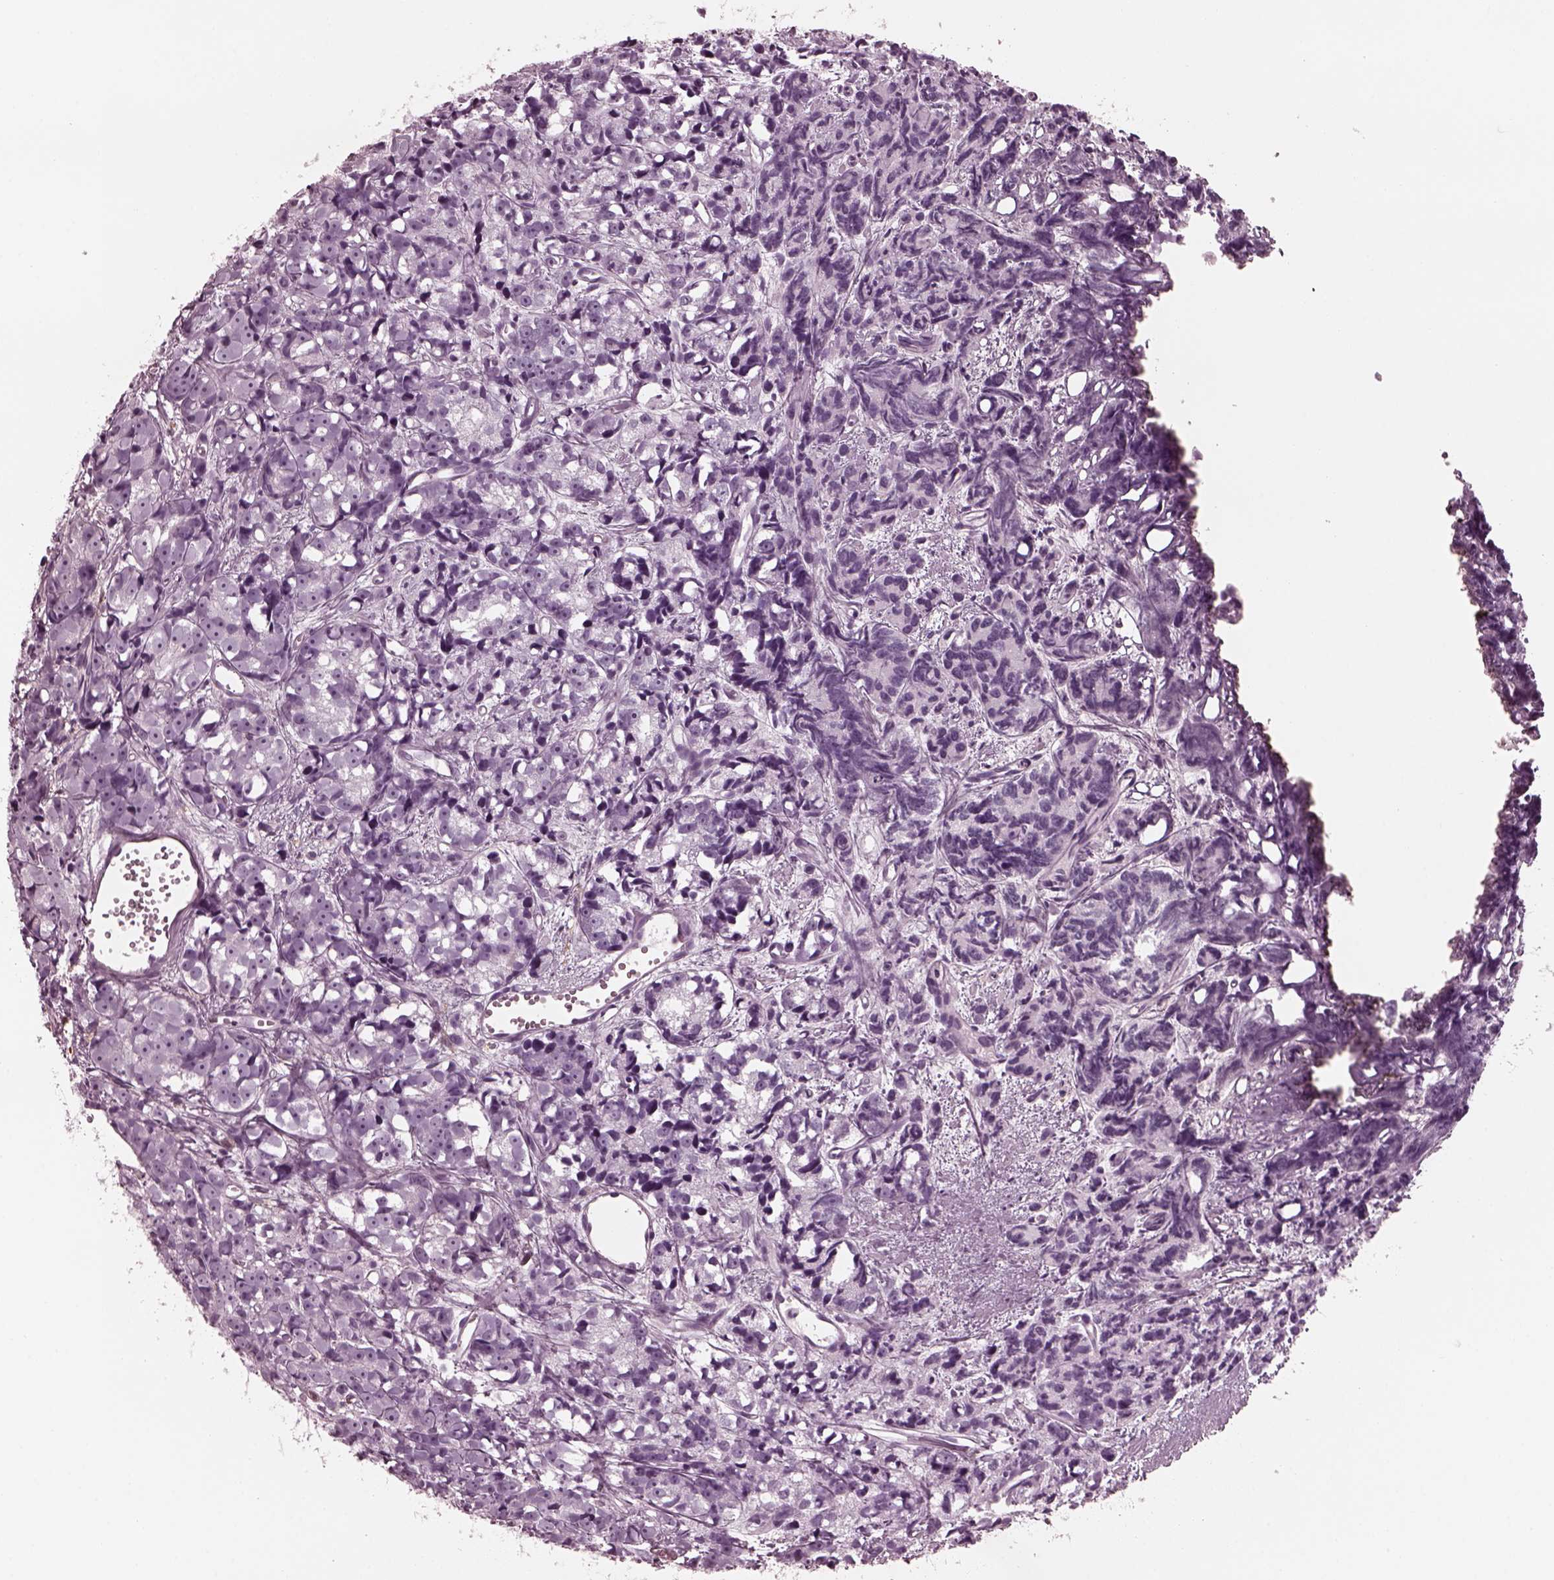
{"staining": {"intensity": "negative", "quantity": "none", "location": "none"}, "tissue": "prostate cancer", "cell_type": "Tumor cells", "image_type": "cancer", "snomed": [{"axis": "morphology", "description": "Adenocarcinoma, High grade"}, {"axis": "topography", "description": "Prostate"}], "caption": "This histopathology image is of prostate cancer (high-grade adenocarcinoma) stained with immunohistochemistry to label a protein in brown with the nuclei are counter-stained blue. There is no staining in tumor cells.", "gene": "CGA", "patient": {"sex": "male", "age": 77}}